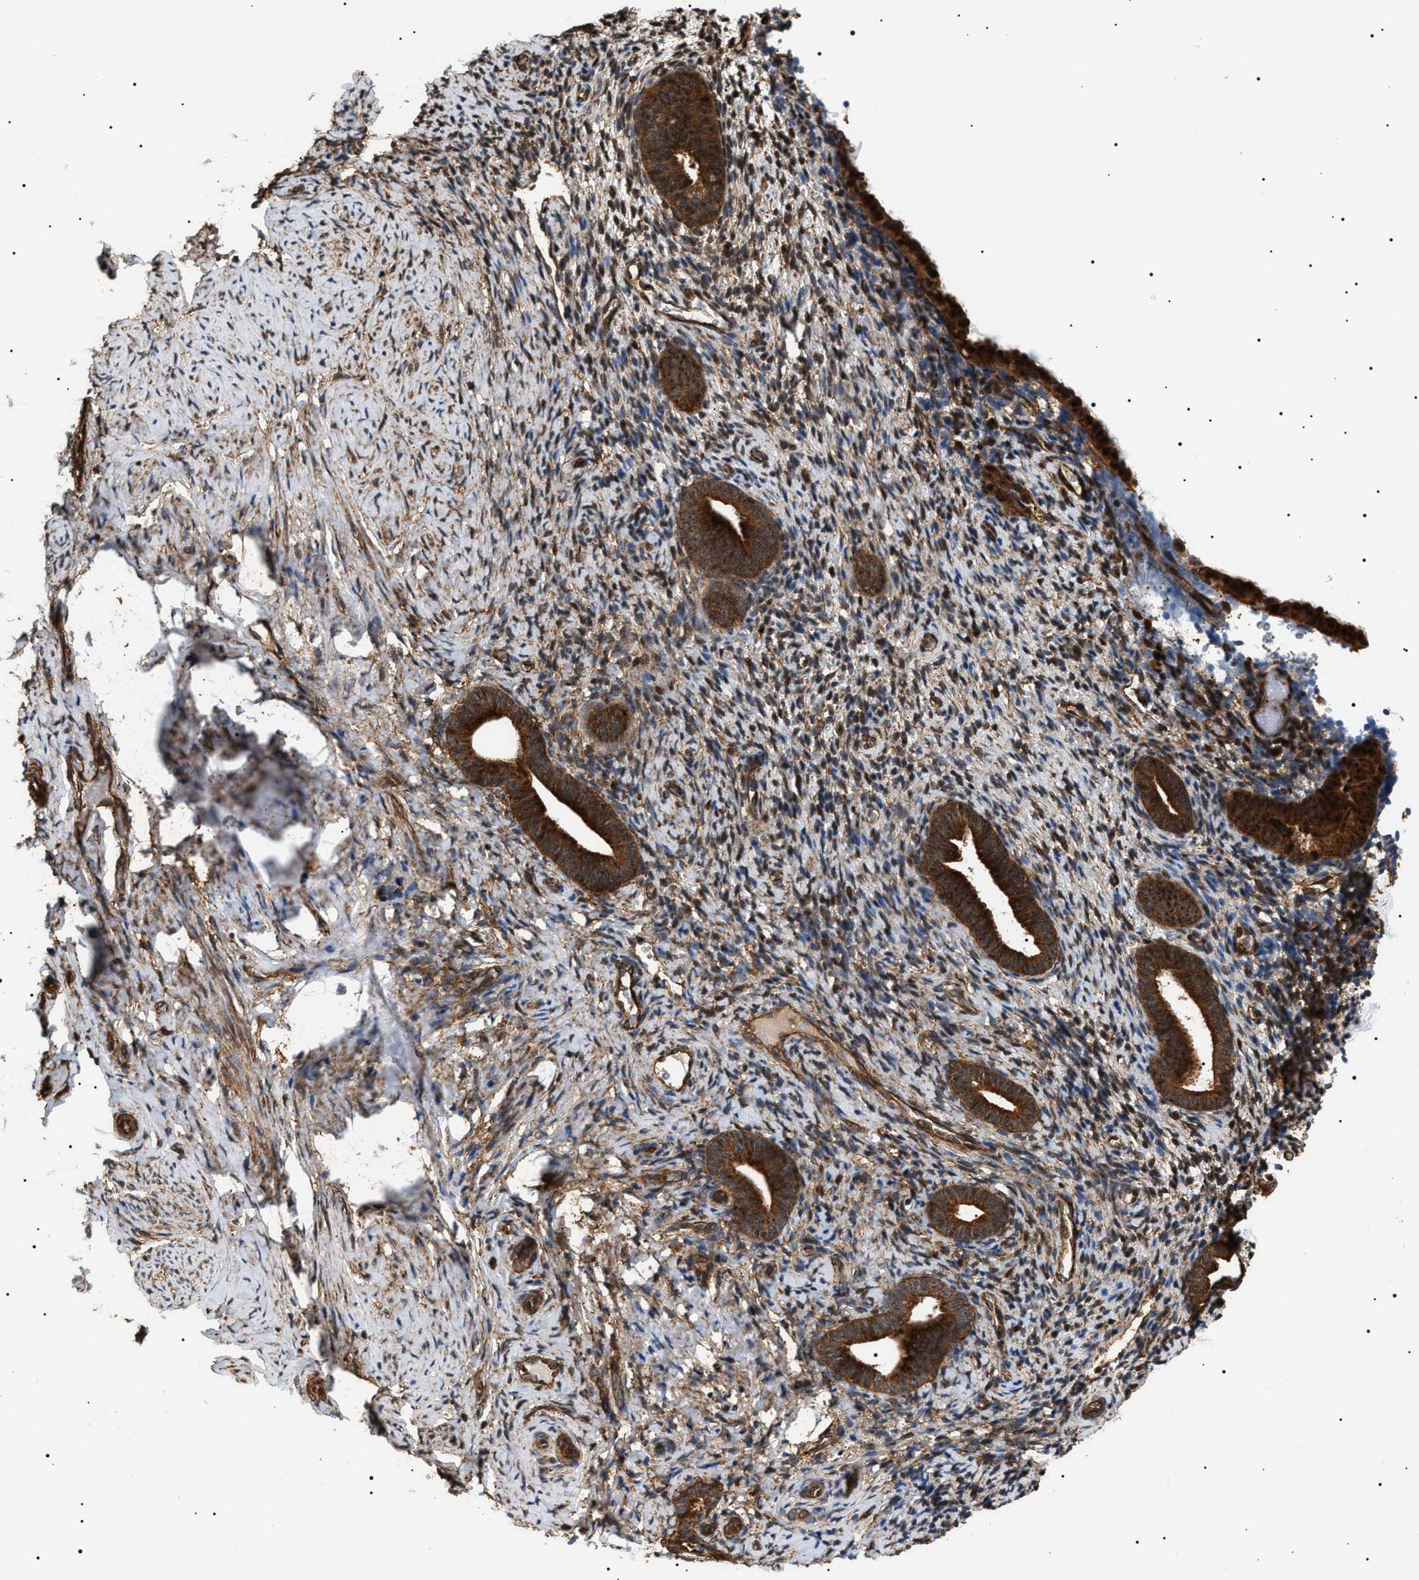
{"staining": {"intensity": "moderate", "quantity": ">75%", "location": "cytoplasmic/membranous"}, "tissue": "endometrium", "cell_type": "Cells in endometrial stroma", "image_type": "normal", "snomed": [{"axis": "morphology", "description": "Normal tissue, NOS"}, {"axis": "topography", "description": "Endometrium"}], "caption": "An image of human endometrium stained for a protein displays moderate cytoplasmic/membranous brown staining in cells in endometrial stroma.", "gene": "SH3GLB2", "patient": {"sex": "female", "age": 51}}